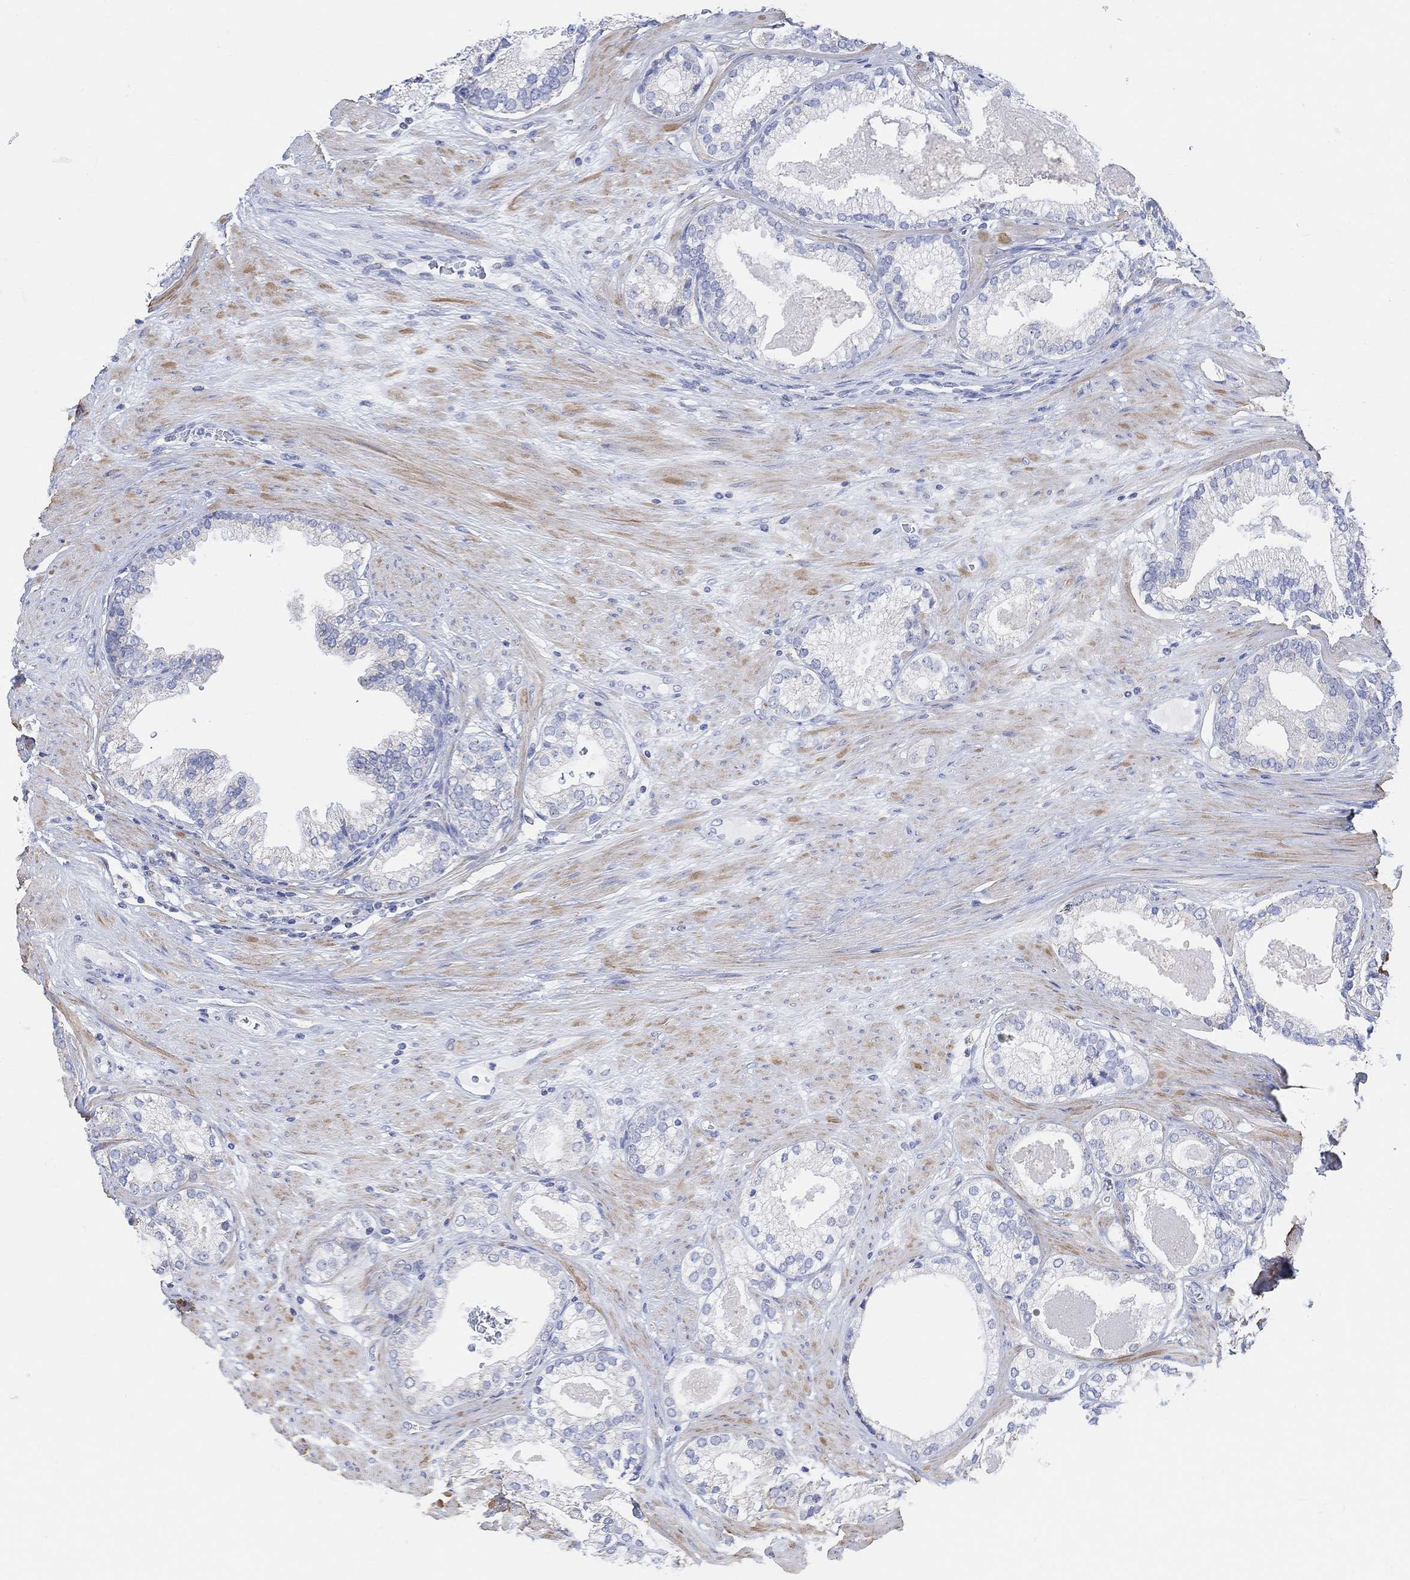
{"staining": {"intensity": "negative", "quantity": "none", "location": "none"}, "tissue": "prostate cancer", "cell_type": "Tumor cells", "image_type": "cancer", "snomed": [{"axis": "morphology", "description": "Adenocarcinoma, High grade"}, {"axis": "topography", "description": "Prostate and seminal vesicle, NOS"}], "caption": "Immunohistochemical staining of human prostate cancer shows no significant positivity in tumor cells.", "gene": "SYT12", "patient": {"sex": "male", "age": 62}}